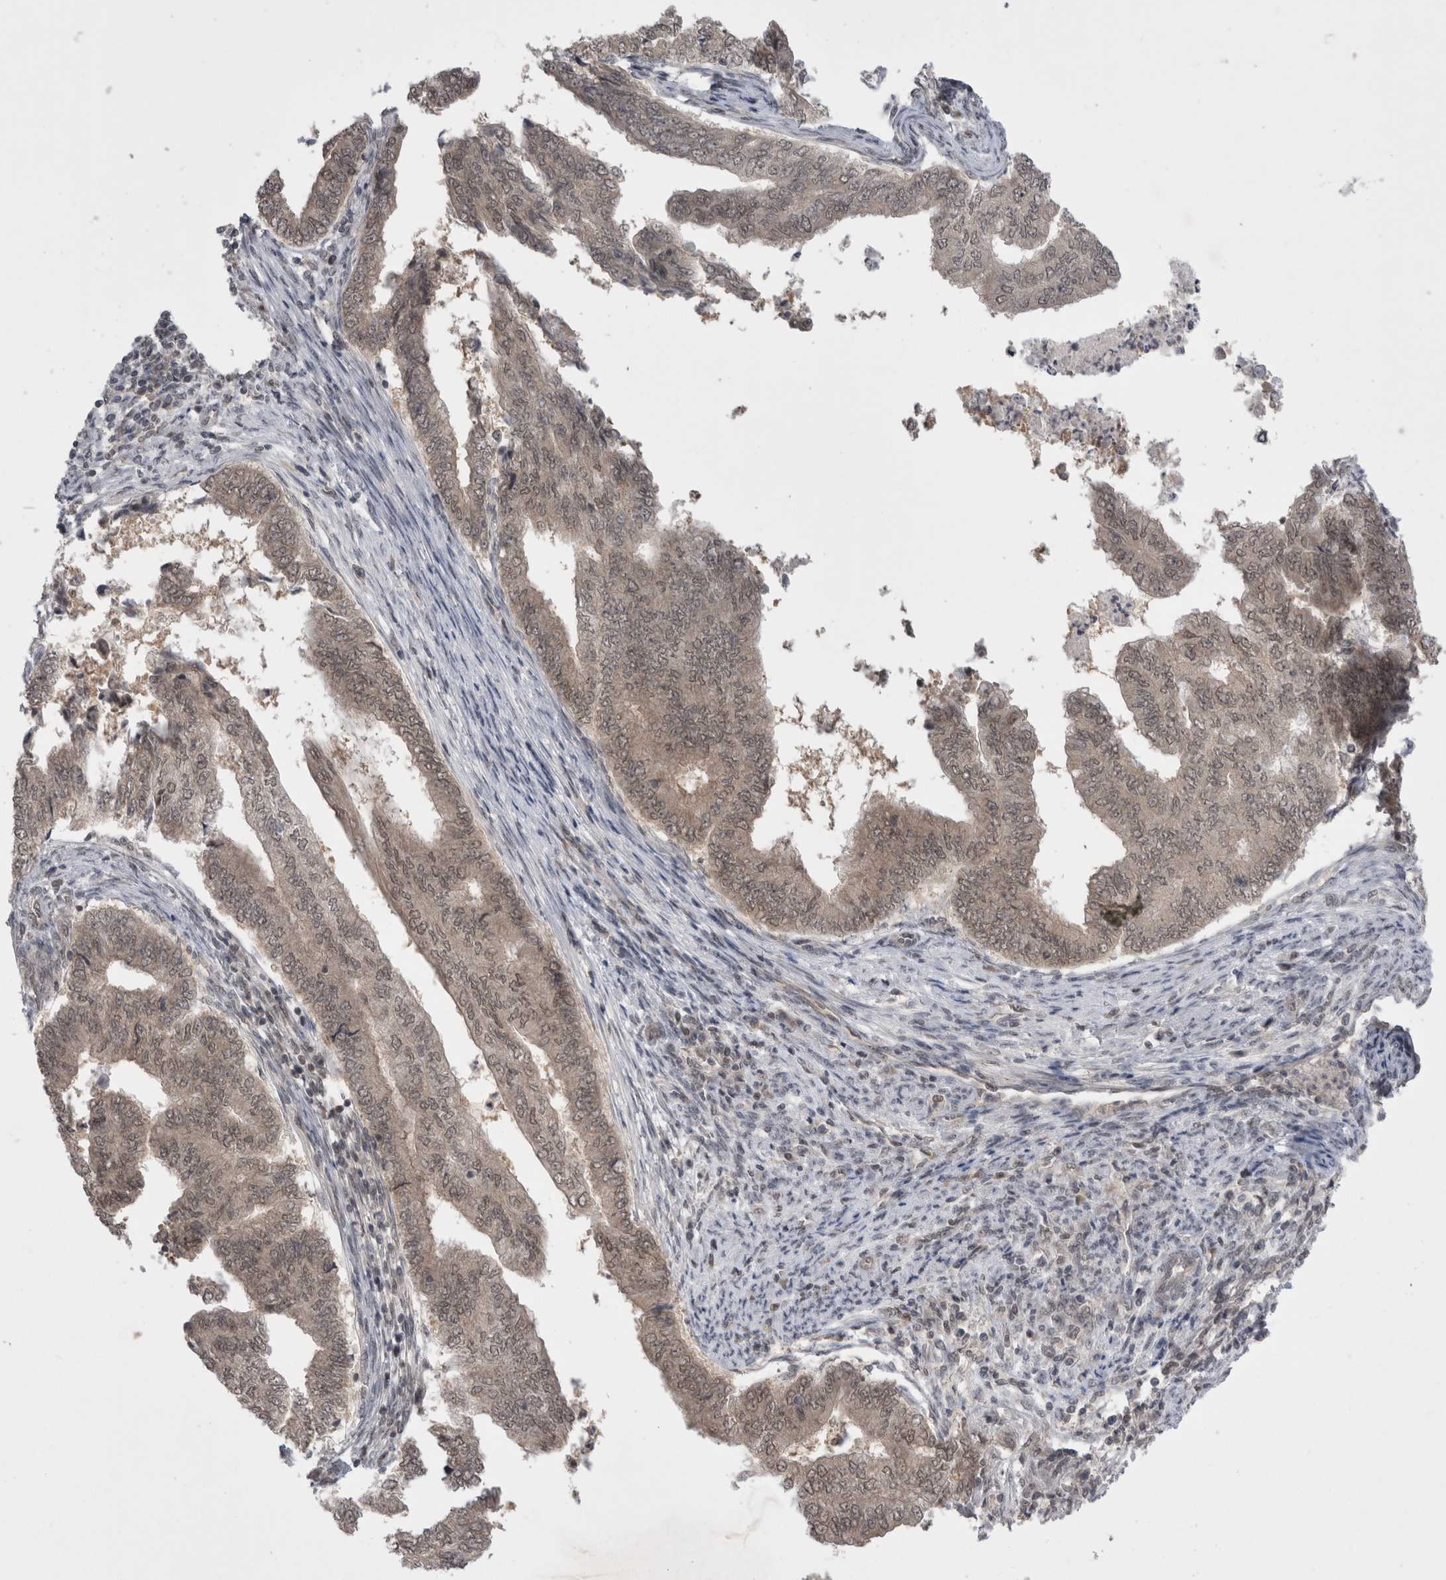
{"staining": {"intensity": "weak", "quantity": ">75%", "location": "cytoplasmic/membranous,nuclear"}, "tissue": "endometrial cancer", "cell_type": "Tumor cells", "image_type": "cancer", "snomed": [{"axis": "morphology", "description": "Polyp, NOS"}, {"axis": "morphology", "description": "Adenocarcinoma, NOS"}, {"axis": "morphology", "description": "Adenoma, NOS"}, {"axis": "topography", "description": "Endometrium"}], "caption": "DAB immunohistochemical staining of adenoma (endometrial) exhibits weak cytoplasmic/membranous and nuclear protein expression in about >75% of tumor cells.", "gene": "ZNF341", "patient": {"sex": "female", "age": 79}}